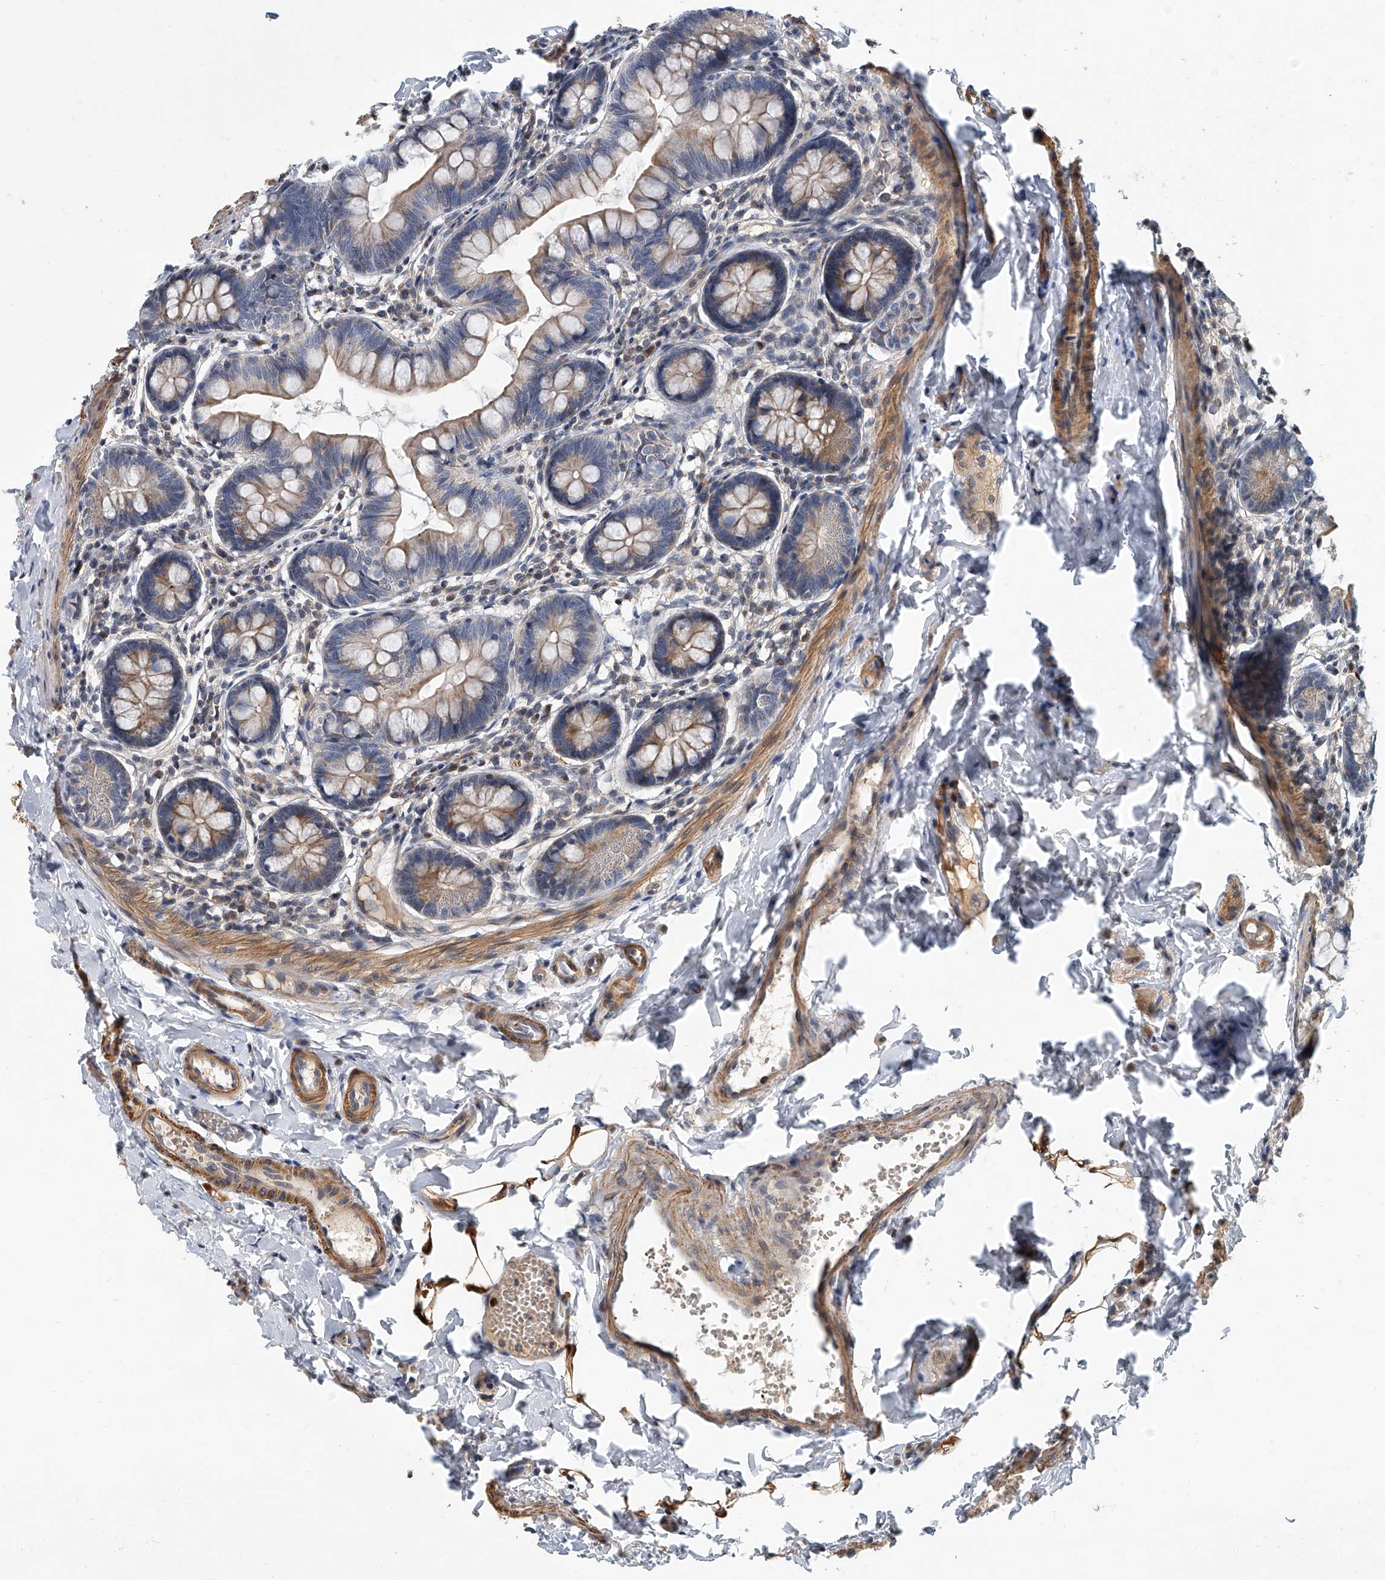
{"staining": {"intensity": "moderate", "quantity": "<25%", "location": "cytoplasmic/membranous"}, "tissue": "small intestine", "cell_type": "Glandular cells", "image_type": "normal", "snomed": [{"axis": "morphology", "description": "Normal tissue, NOS"}, {"axis": "topography", "description": "Small intestine"}], "caption": "Immunohistochemistry of unremarkable human small intestine reveals low levels of moderate cytoplasmic/membranous positivity in approximately <25% of glandular cells.", "gene": "CD200", "patient": {"sex": "male", "age": 7}}